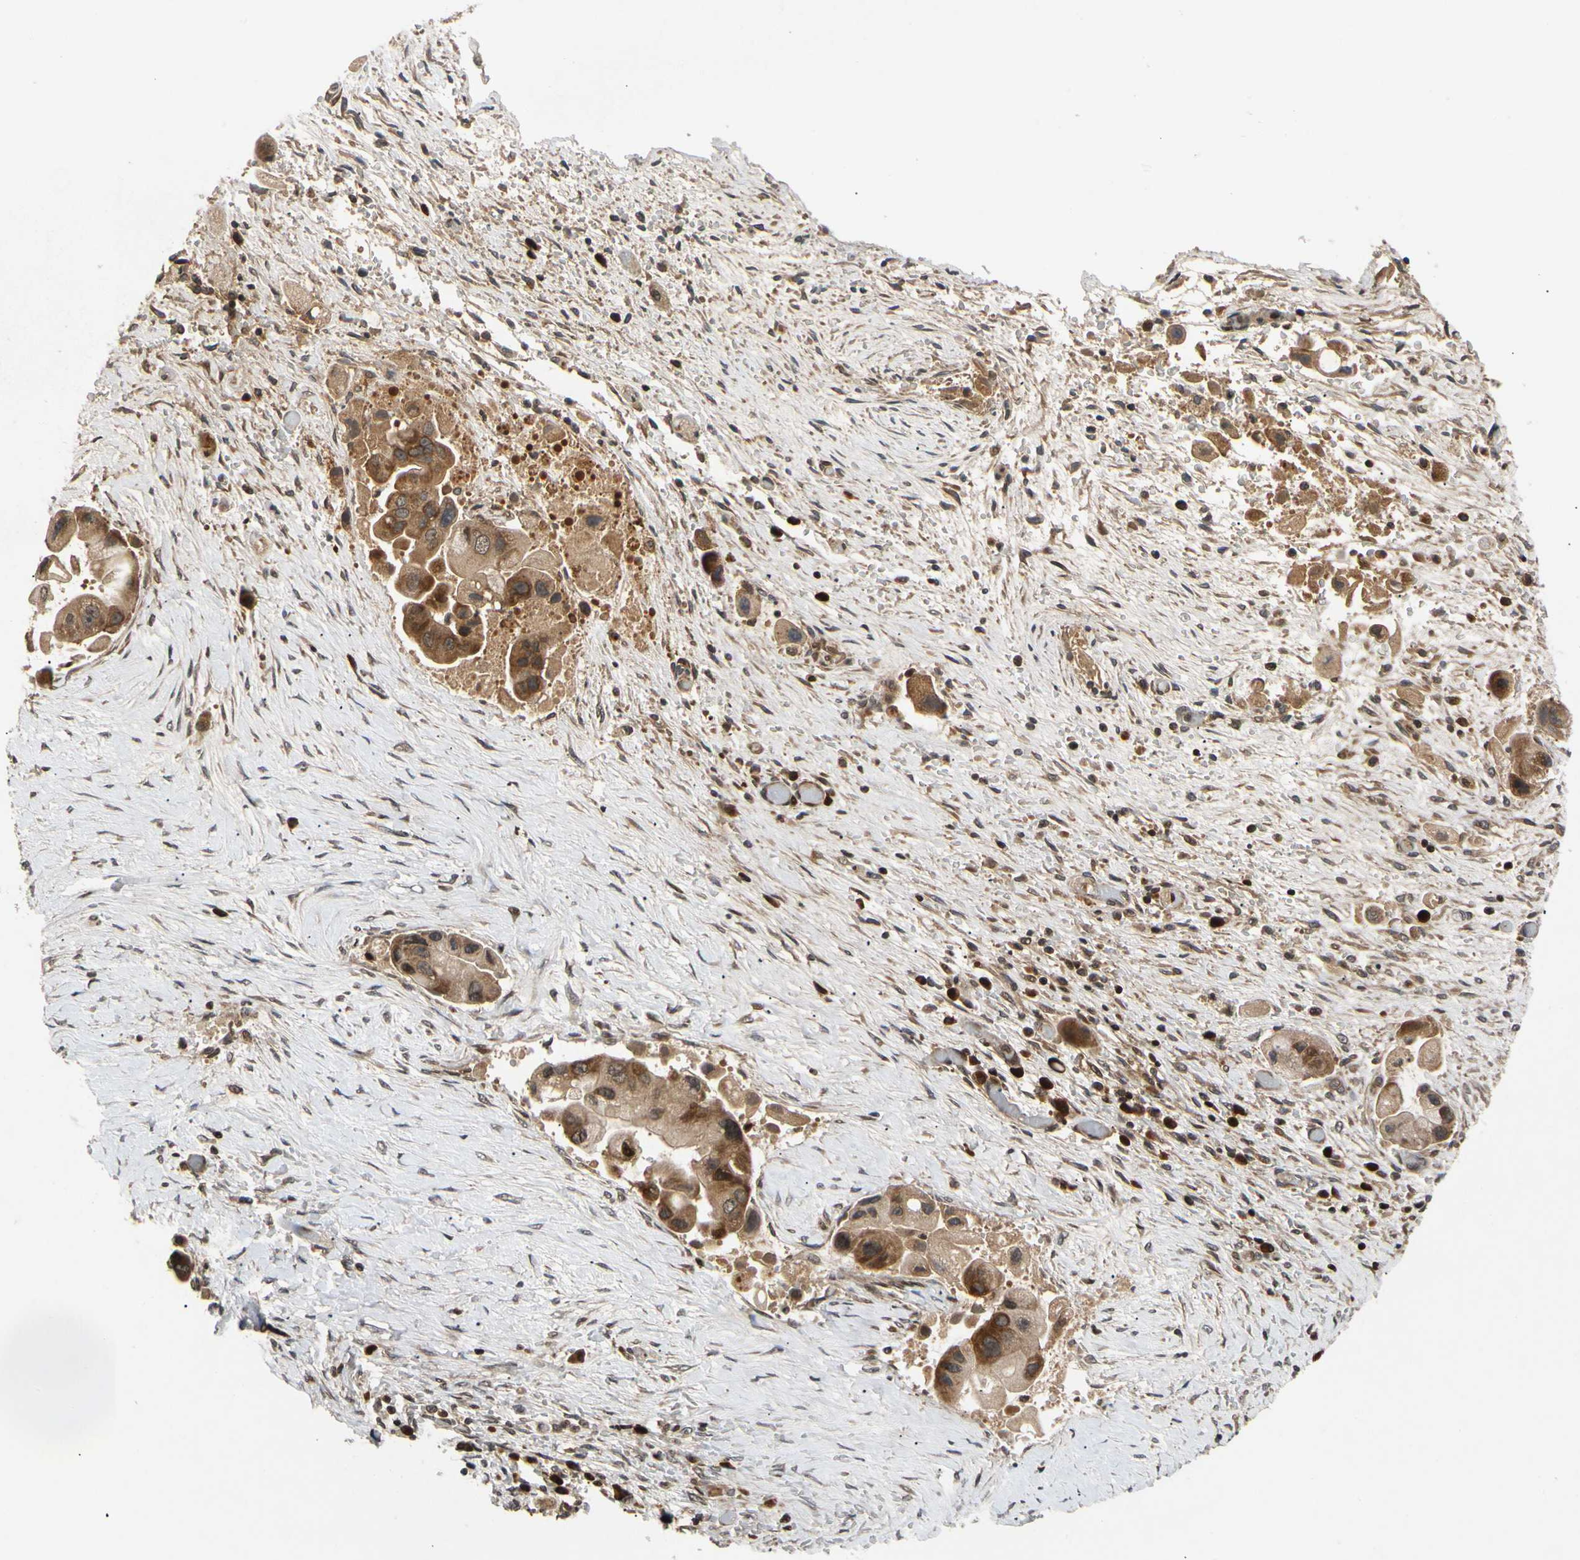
{"staining": {"intensity": "strong", "quantity": ">75%", "location": "cytoplasmic/membranous"}, "tissue": "liver cancer", "cell_type": "Tumor cells", "image_type": "cancer", "snomed": [{"axis": "morphology", "description": "Normal tissue, NOS"}, {"axis": "morphology", "description": "Cholangiocarcinoma"}, {"axis": "topography", "description": "Liver"}, {"axis": "topography", "description": "Peripheral nerve tissue"}], "caption": "Brown immunohistochemical staining in human liver cancer displays strong cytoplasmic/membranous expression in about >75% of tumor cells.", "gene": "MRPS22", "patient": {"sex": "male", "age": 50}}